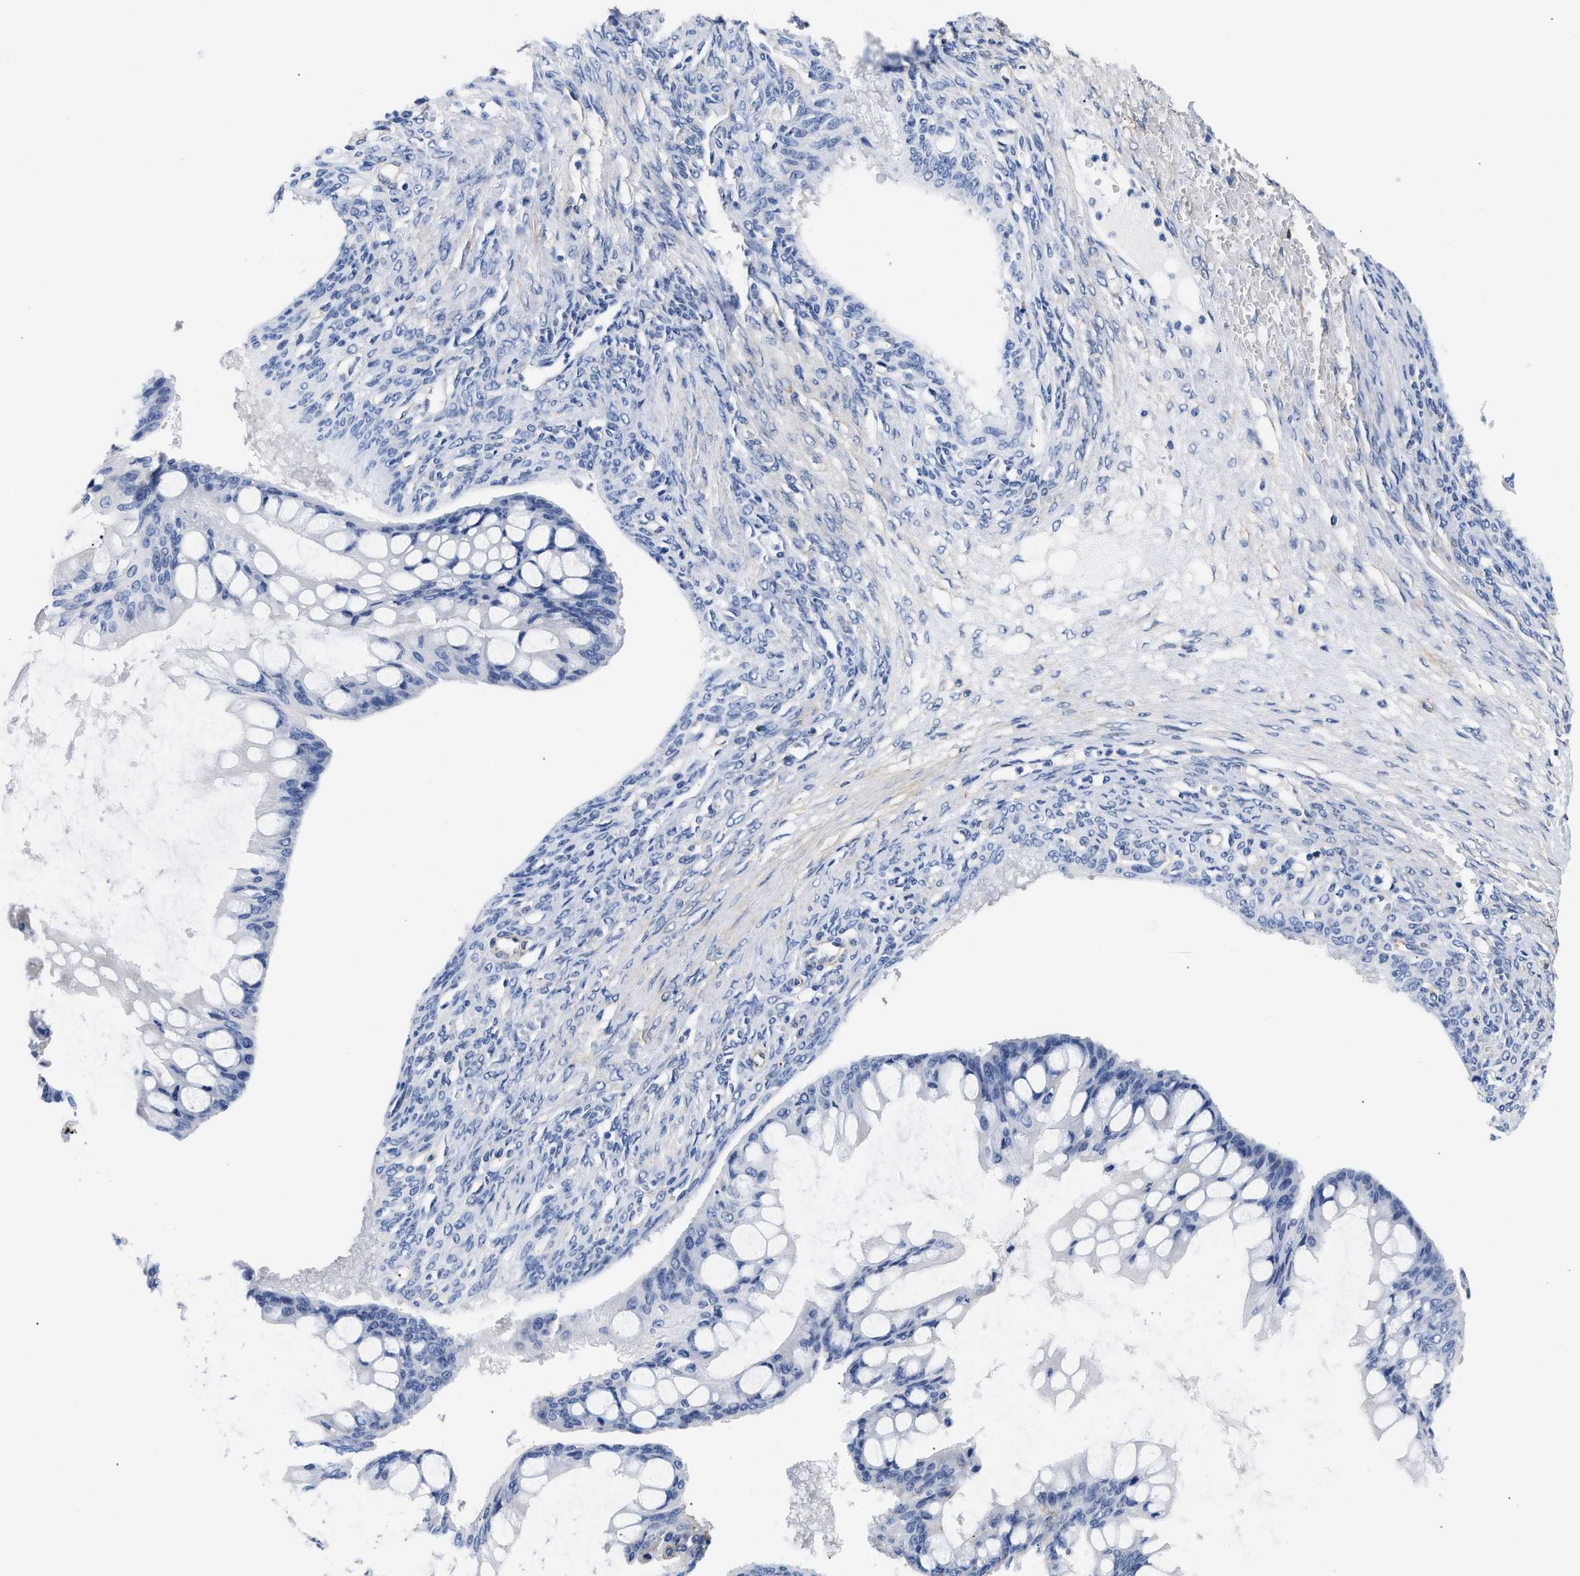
{"staining": {"intensity": "negative", "quantity": "none", "location": "none"}, "tissue": "ovarian cancer", "cell_type": "Tumor cells", "image_type": "cancer", "snomed": [{"axis": "morphology", "description": "Cystadenocarcinoma, mucinous, NOS"}, {"axis": "topography", "description": "Ovary"}], "caption": "Immunohistochemical staining of human ovarian mucinous cystadenocarcinoma displays no significant expression in tumor cells.", "gene": "TRIM29", "patient": {"sex": "female", "age": 73}}